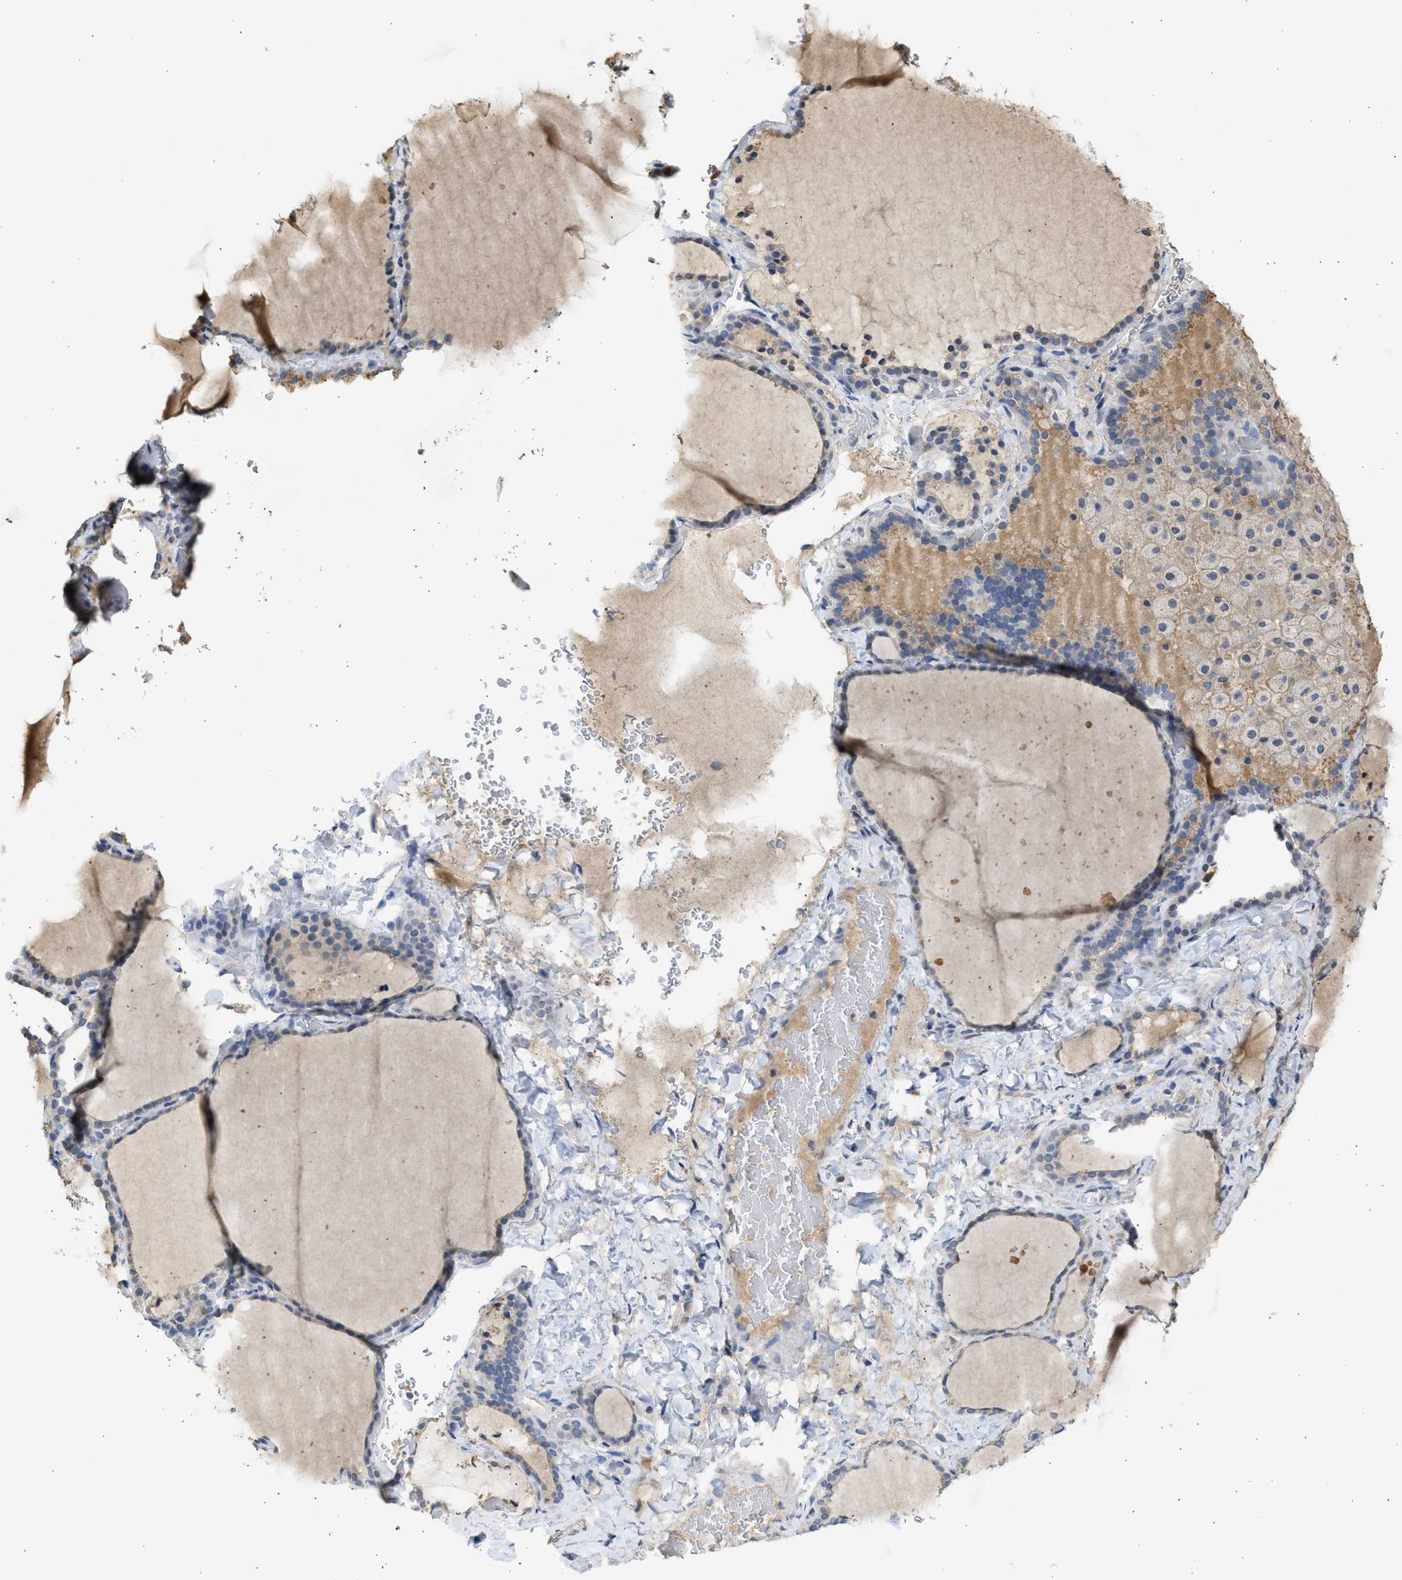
{"staining": {"intensity": "weak", "quantity": "<25%", "location": "cytoplasmic/membranous"}, "tissue": "thyroid gland", "cell_type": "Glandular cells", "image_type": "normal", "snomed": [{"axis": "morphology", "description": "Normal tissue, NOS"}, {"axis": "topography", "description": "Thyroid gland"}], "caption": "Immunohistochemical staining of normal thyroid gland demonstrates no significant expression in glandular cells.", "gene": "SULT2A1", "patient": {"sex": "female", "age": 28}}